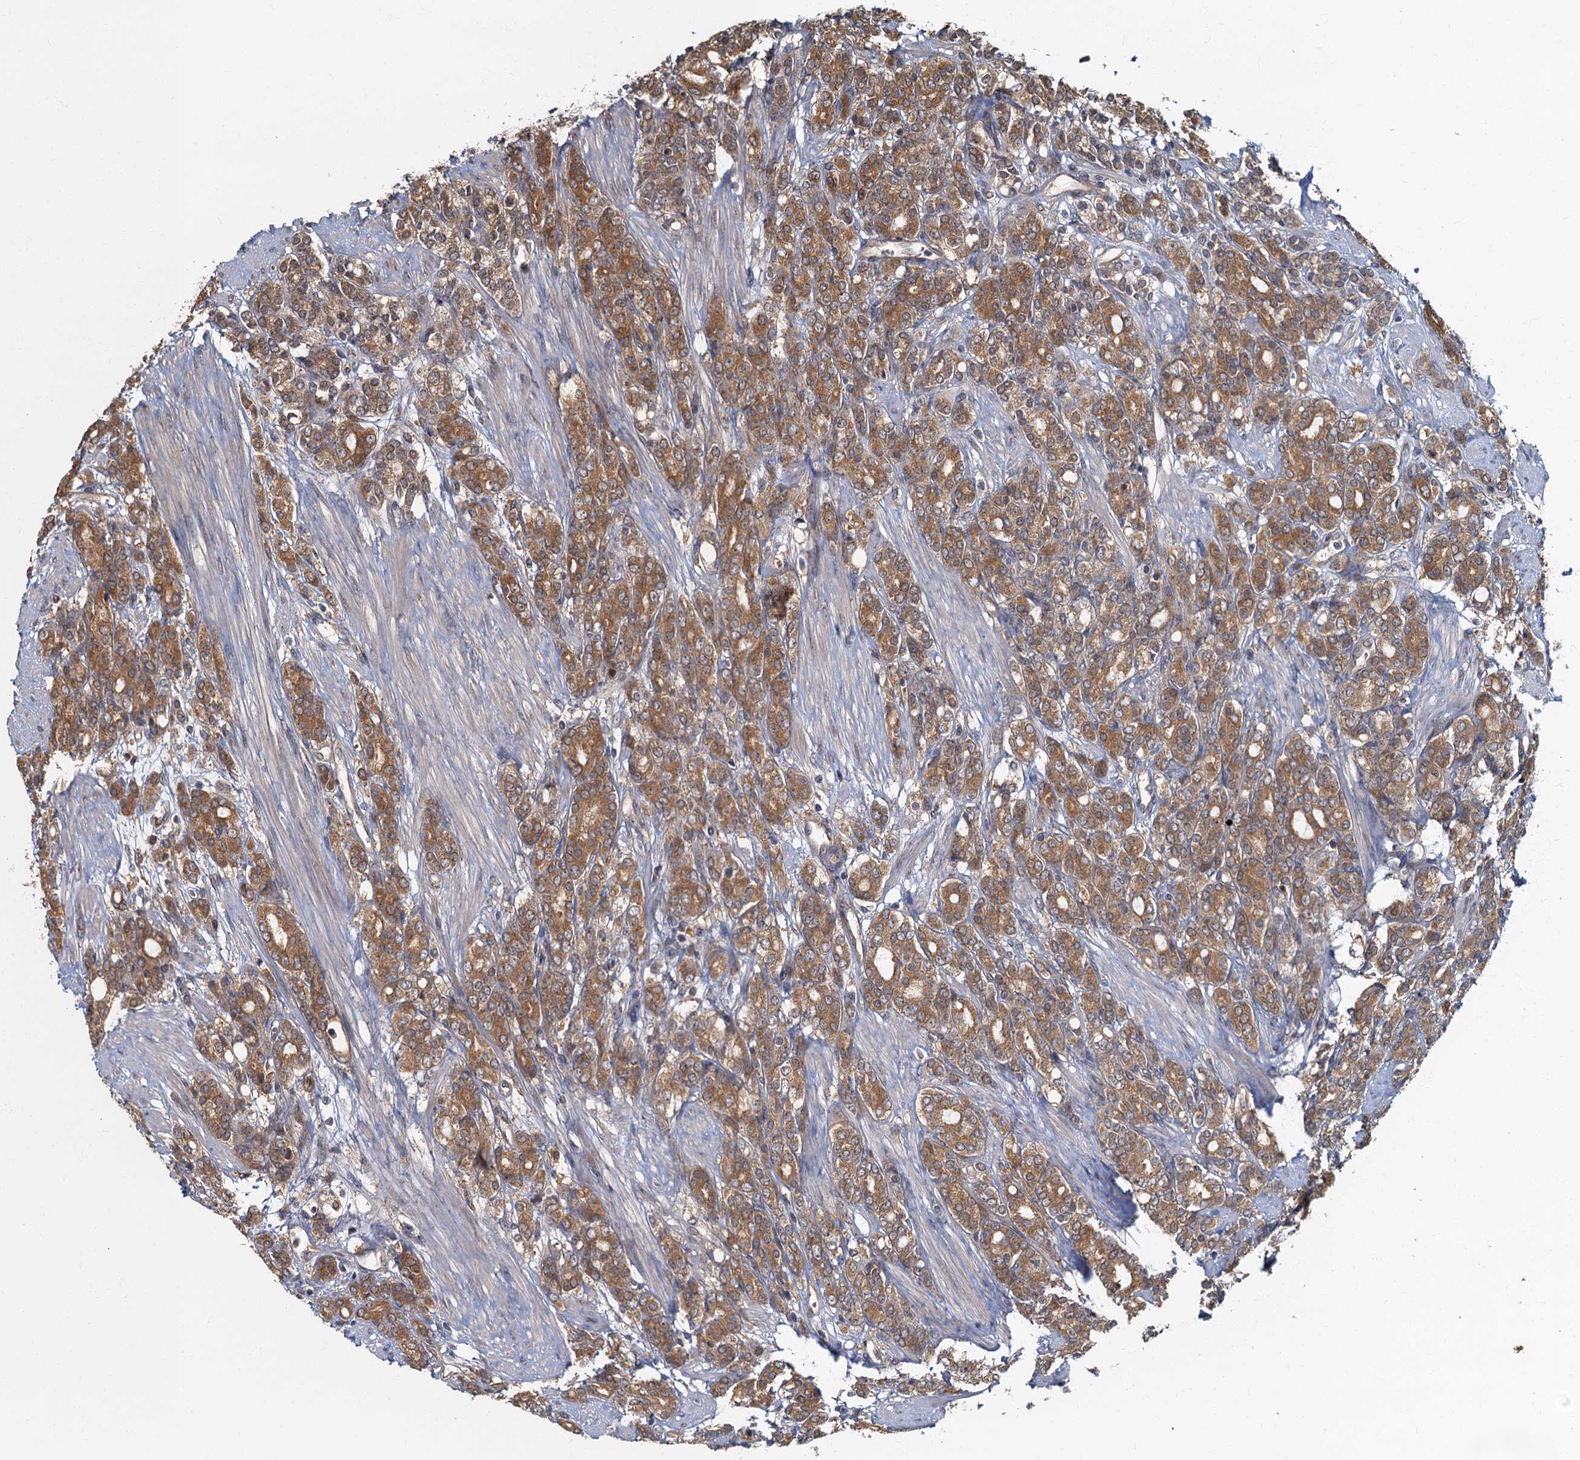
{"staining": {"intensity": "moderate", "quantity": ">75%", "location": "cytoplasmic/membranous"}, "tissue": "prostate cancer", "cell_type": "Tumor cells", "image_type": "cancer", "snomed": [{"axis": "morphology", "description": "Adenocarcinoma, High grade"}, {"axis": "topography", "description": "Prostate"}], "caption": "Human prostate adenocarcinoma (high-grade) stained for a protein (brown) reveals moderate cytoplasmic/membranous positive expression in about >75% of tumor cells.", "gene": "TBCK", "patient": {"sex": "male", "age": 62}}